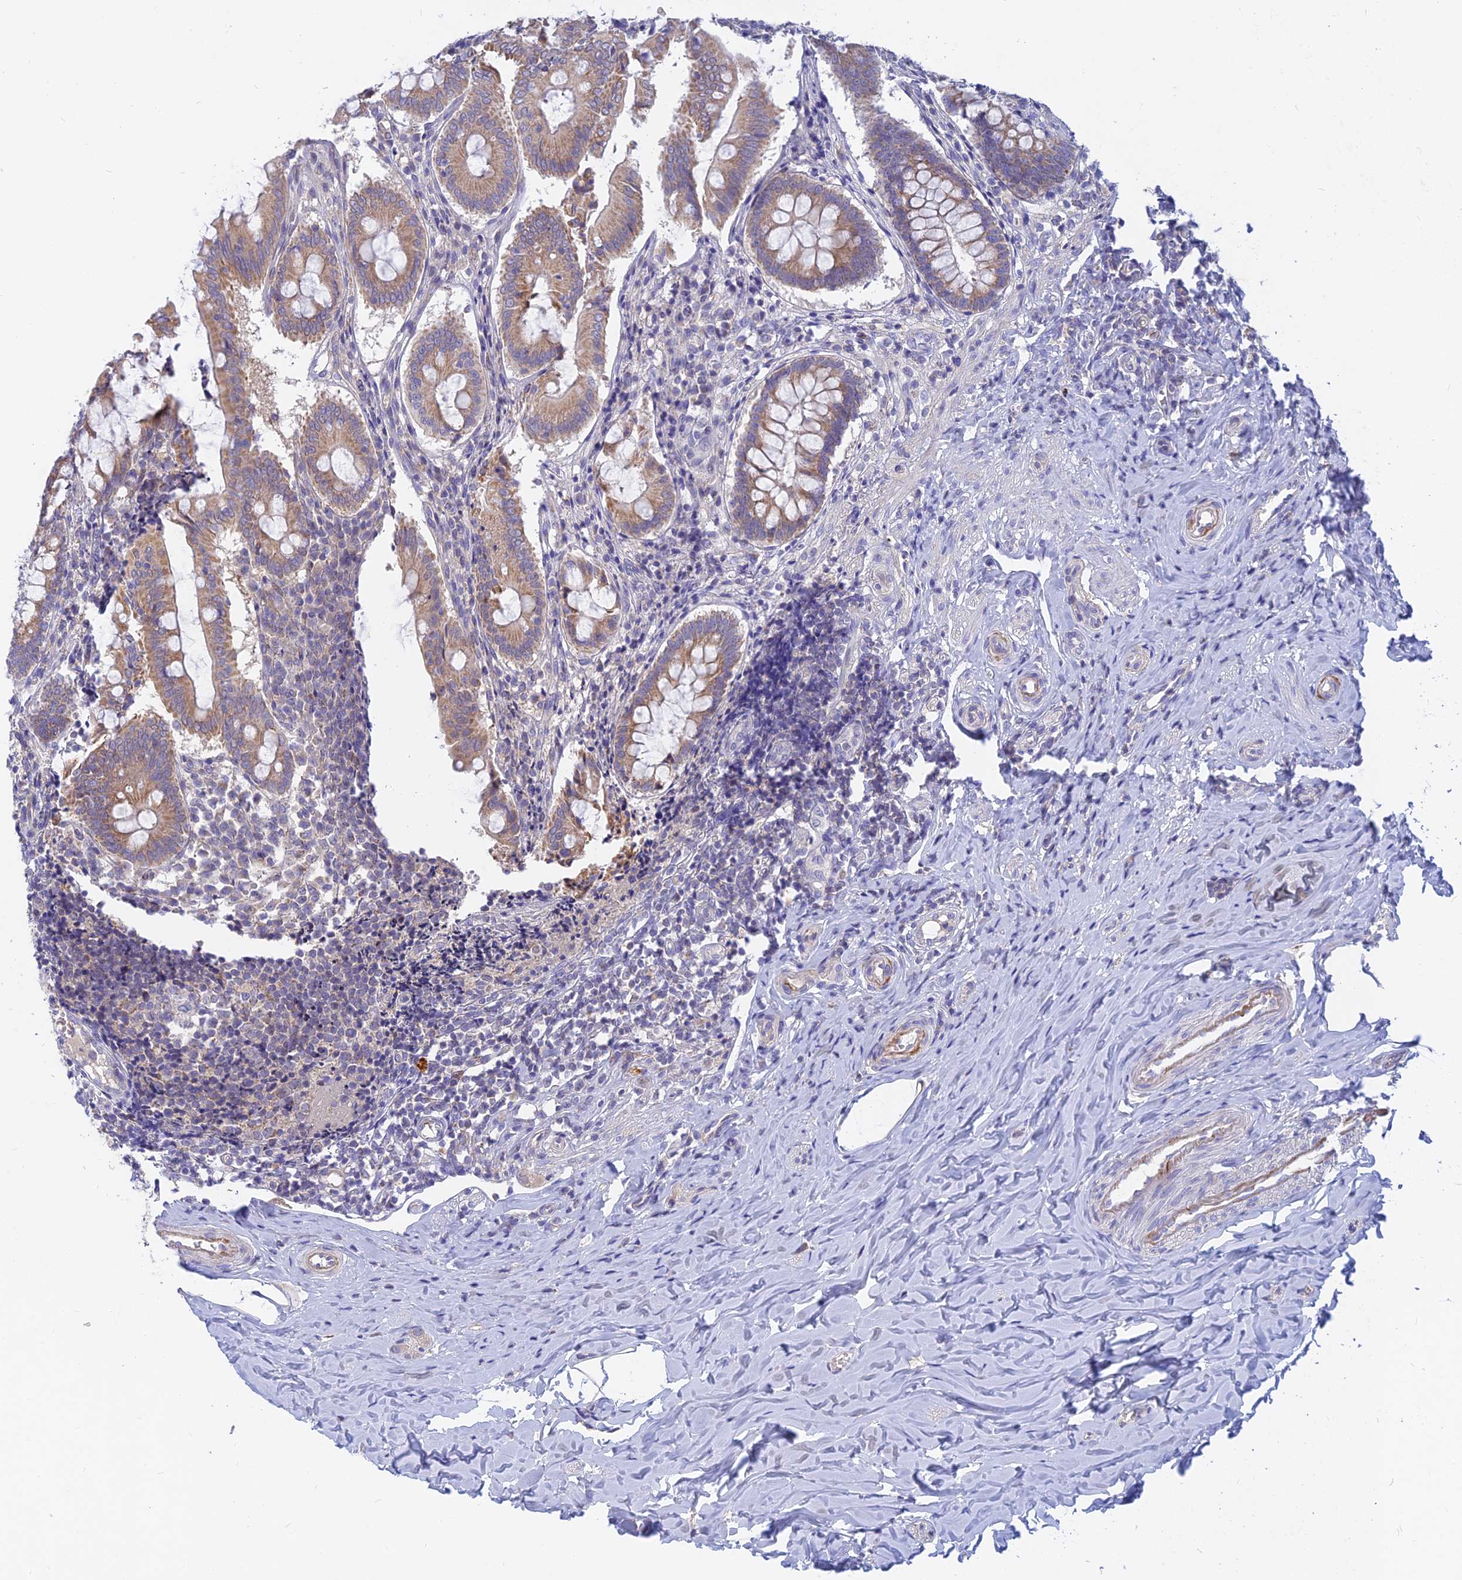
{"staining": {"intensity": "moderate", "quantity": ">75%", "location": "cytoplasmic/membranous"}, "tissue": "appendix", "cell_type": "Glandular cells", "image_type": "normal", "snomed": [{"axis": "morphology", "description": "Normal tissue, NOS"}, {"axis": "topography", "description": "Appendix"}], "caption": "About >75% of glandular cells in unremarkable appendix display moderate cytoplasmic/membranous protein expression as visualized by brown immunohistochemical staining.", "gene": "CACNA1B", "patient": {"sex": "female", "age": 33}}